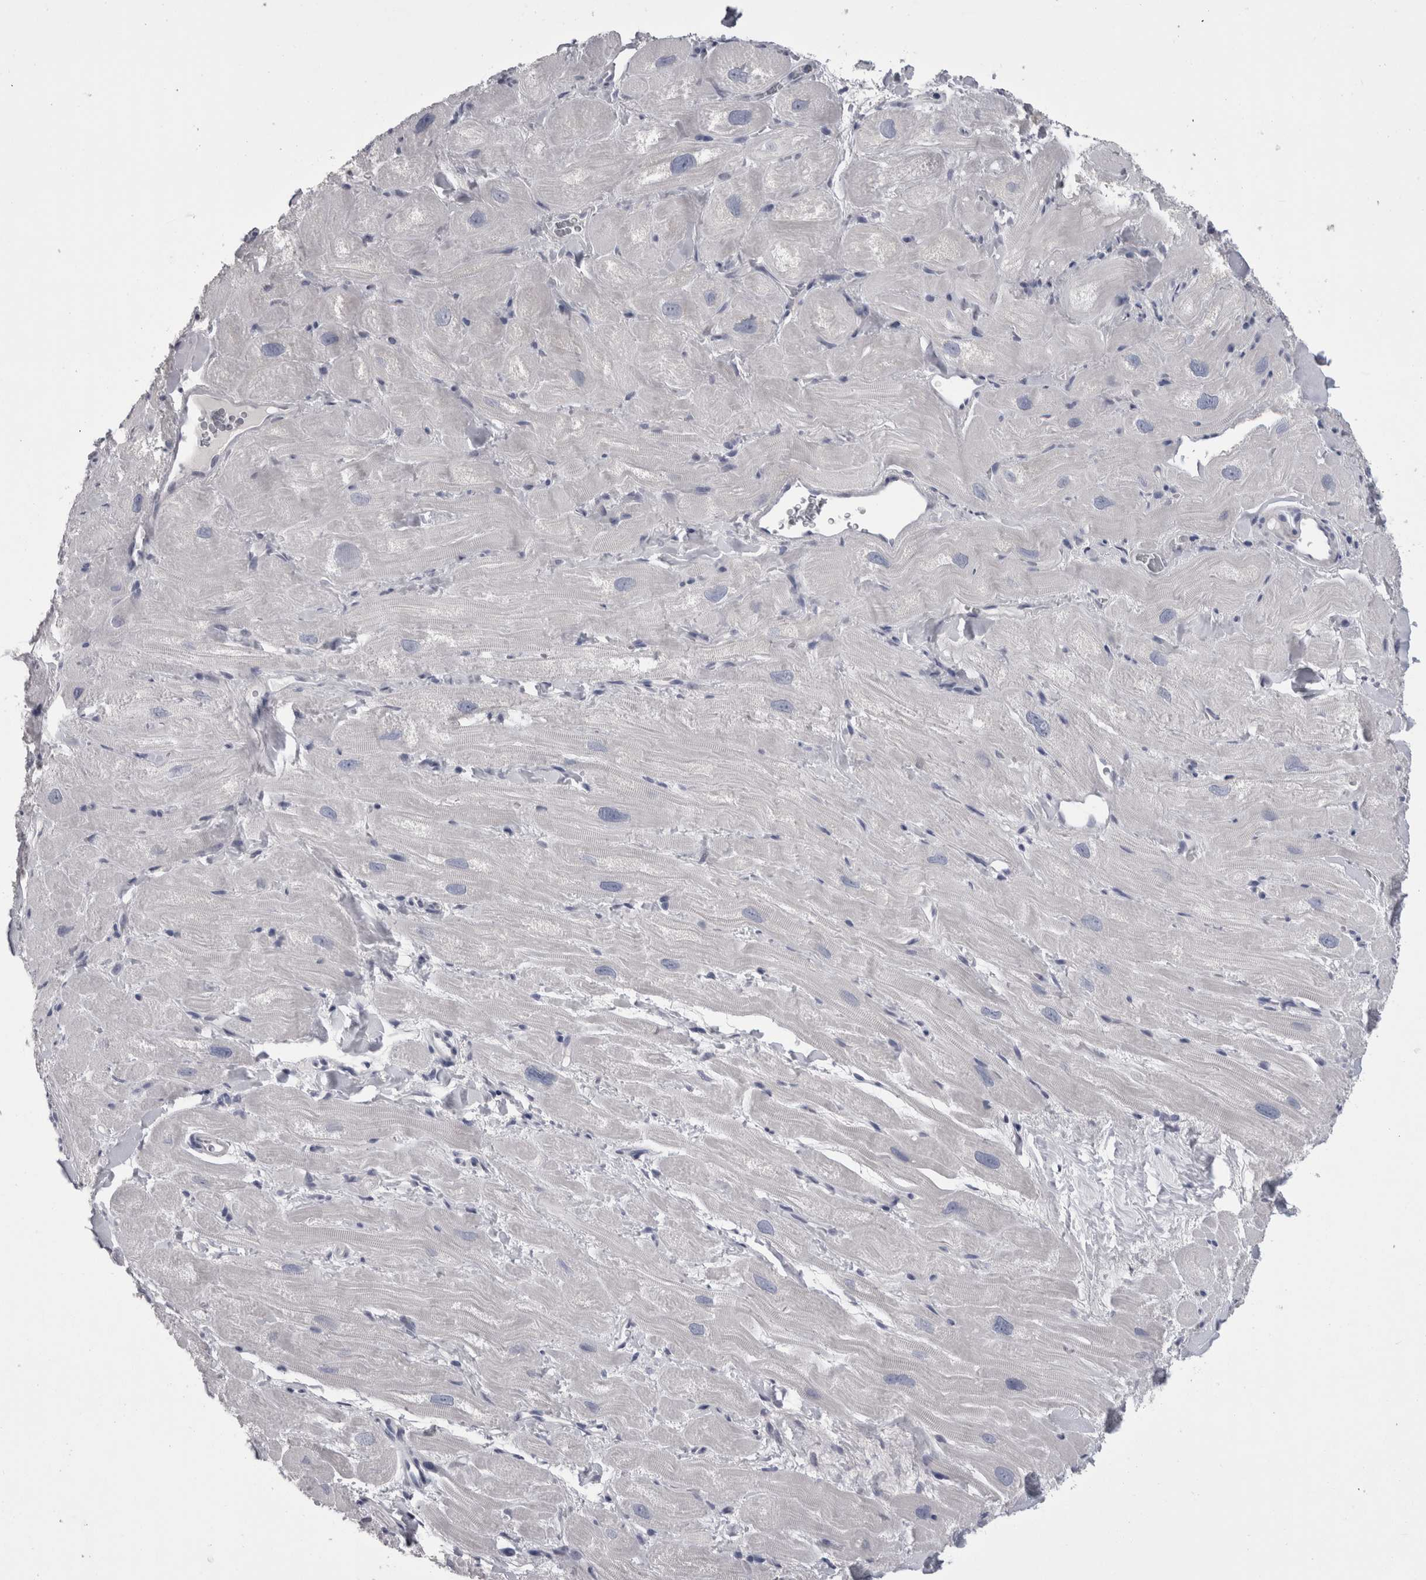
{"staining": {"intensity": "negative", "quantity": "none", "location": "none"}, "tissue": "heart muscle", "cell_type": "Cardiomyocytes", "image_type": "normal", "snomed": [{"axis": "morphology", "description": "Normal tissue, NOS"}, {"axis": "topography", "description": "Heart"}], "caption": "Immunohistochemical staining of benign heart muscle displays no significant expression in cardiomyocytes. (Brightfield microscopy of DAB immunohistochemistry (IHC) at high magnification).", "gene": "AFMID", "patient": {"sex": "male", "age": 49}}